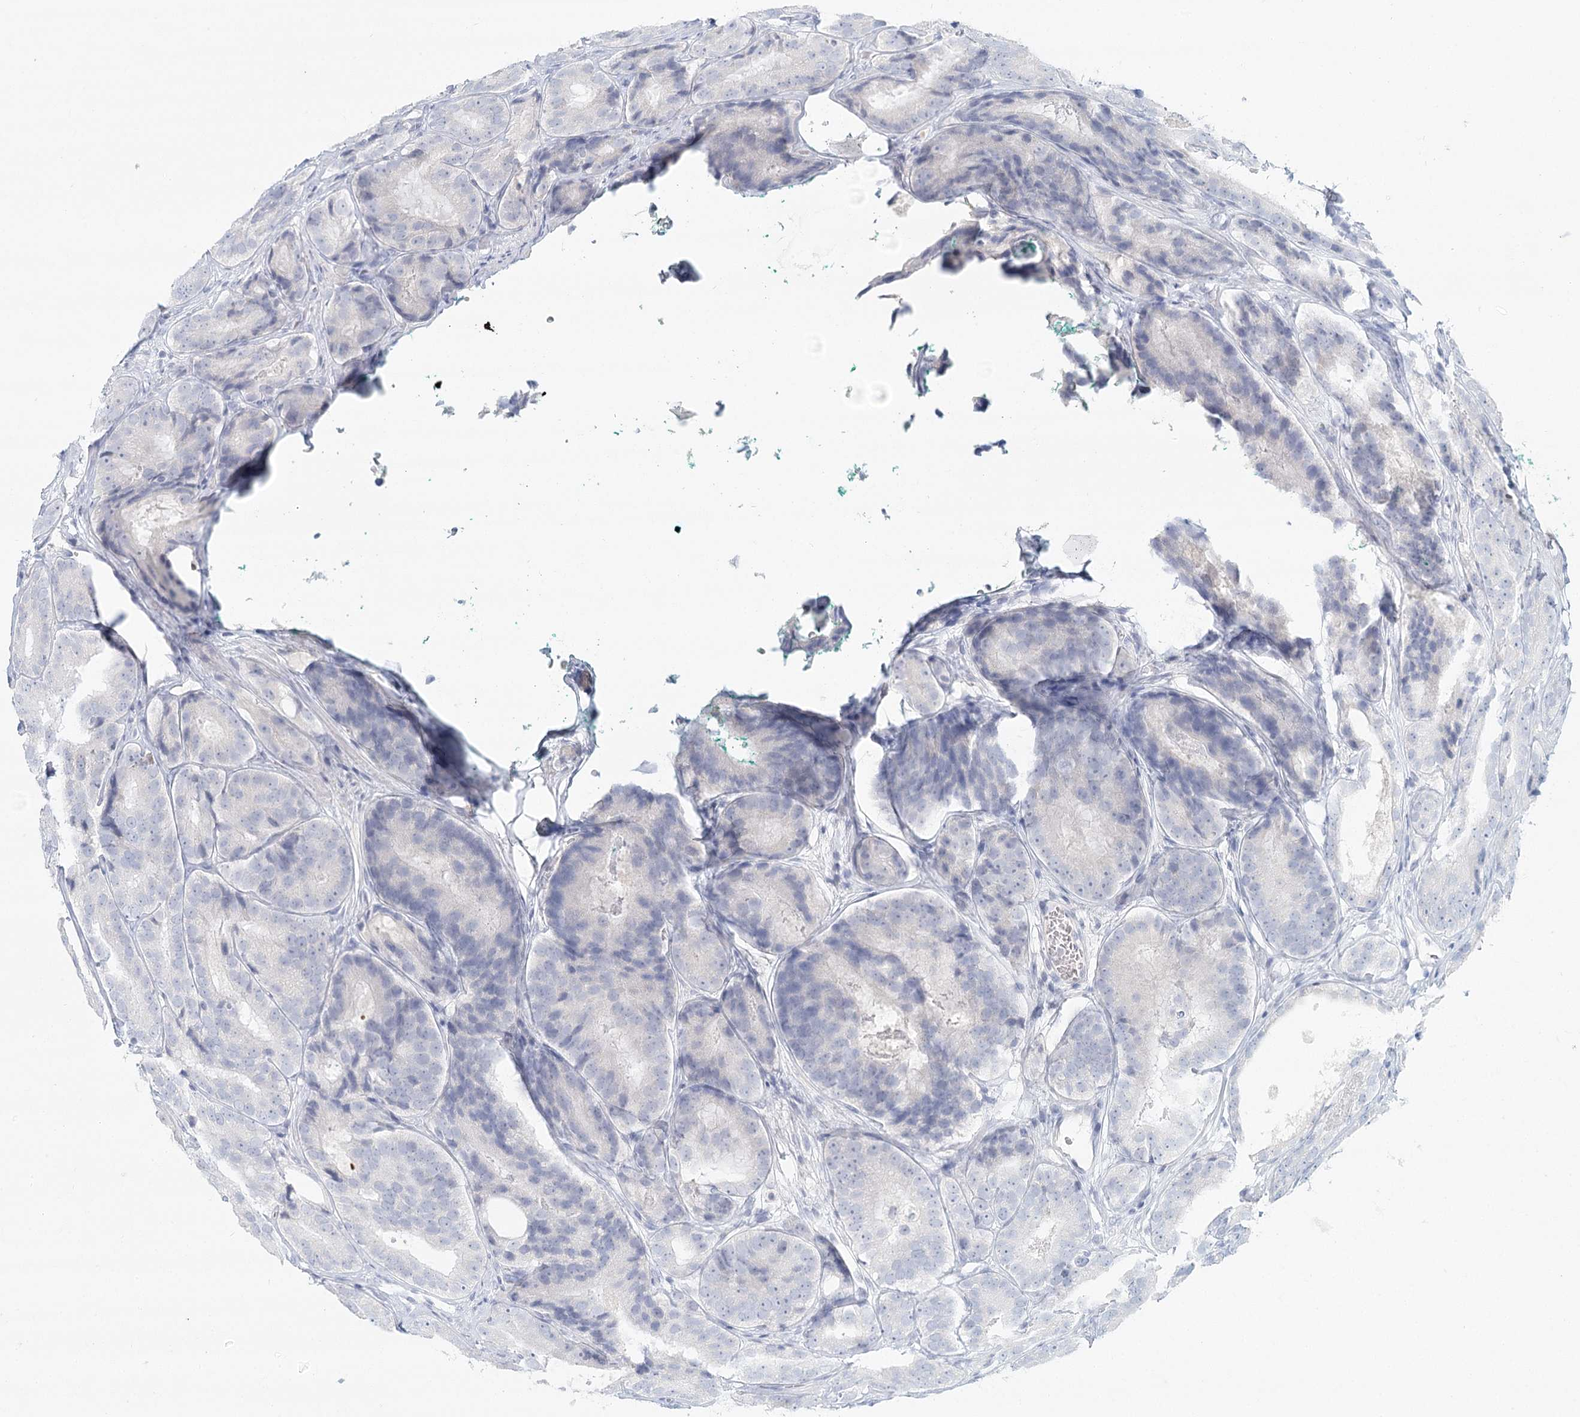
{"staining": {"intensity": "negative", "quantity": "none", "location": "none"}, "tissue": "prostate cancer", "cell_type": "Tumor cells", "image_type": "cancer", "snomed": [{"axis": "morphology", "description": "Adenocarcinoma, High grade"}, {"axis": "topography", "description": "Prostate"}], "caption": "Tumor cells are negative for brown protein staining in high-grade adenocarcinoma (prostate). The staining is performed using DAB (3,3'-diaminobenzidine) brown chromogen with nuclei counter-stained in using hematoxylin.", "gene": "DMGDH", "patient": {"sex": "male", "age": 56}}